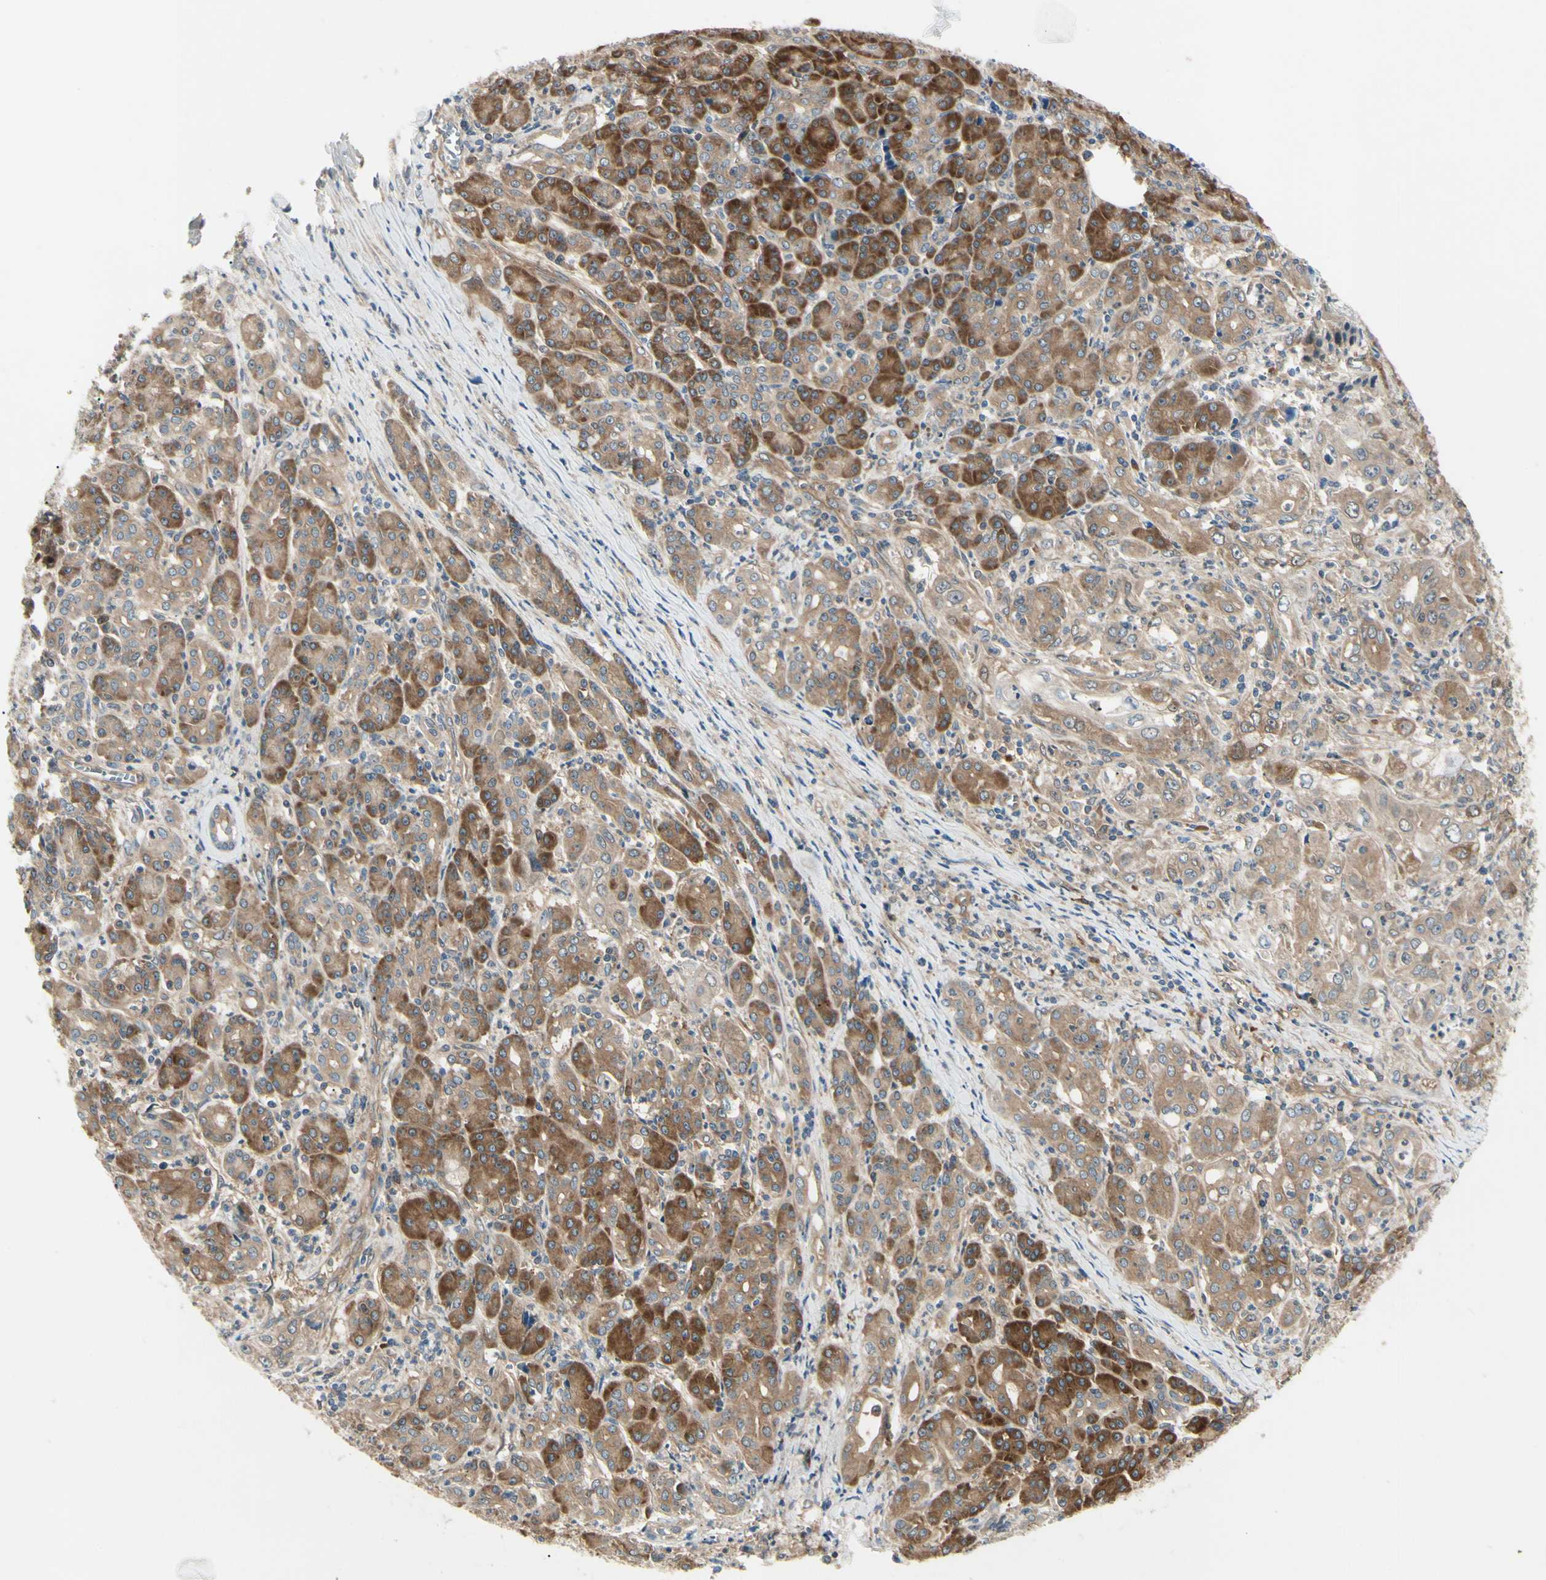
{"staining": {"intensity": "moderate", "quantity": ">75%", "location": "cytoplasmic/membranous"}, "tissue": "pancreatic cancer", "cell_type": "Tumor cells", "image_type": "cancer", "snomed": [{"axis": "morphology", "description": "Adenocarcinoma, NOS"}, {"axis": "topography", "description": "Pancreas"}], "caption": "DAB immunohistochemical staining of pancreatic cancer reveals moderate cytoplasmic/membranous protein positivity in about >75% of tumor cells. (Brightfield microscopy of DAB IHC at high magnification).", "gene": "NME1-NME2", "patient": {"sex": "male", "age": 70}}